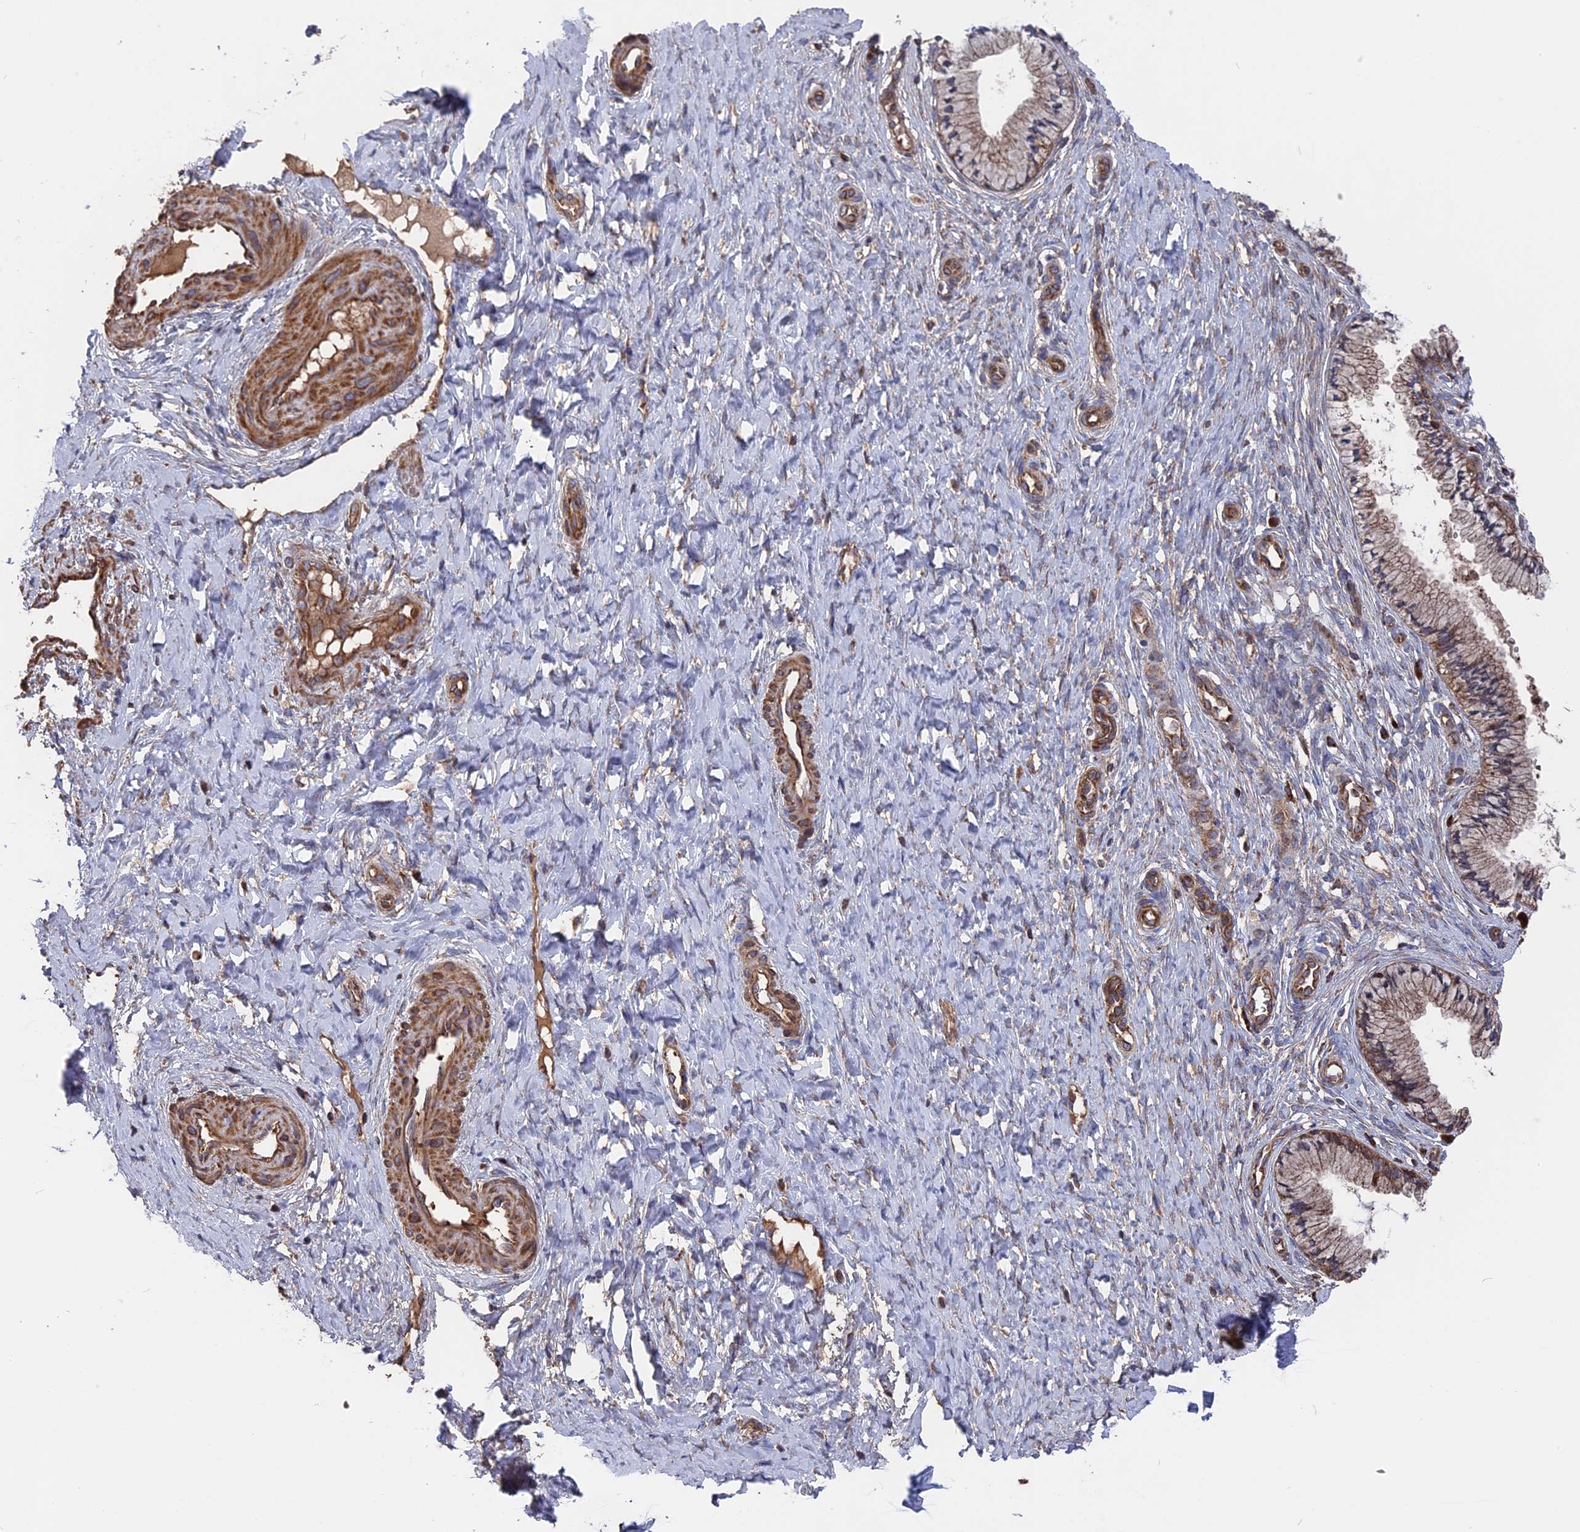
{"staining": {"intensity": "moderate", "quantity": ">75%", "location": "cytoplasmic/membranous"}, "tissue": "cervix", "cell_type": "Glandular cells", "image_type": "normal", "snomed": [{"axis": "morphology", "description": "Normal tissue, NOS"}, {"axis": "topography", "description": "Cervix"}], "caption": "The micrograph demonstrates a brown stain indicating the presence of a protein in the cytoplasmic/membranous of glandular cells in cervix. The protein is shown in brown color, while the nuclei are stained blue.", "gene": "TELO2", "patient": {"sex": "female", "age": 36}}